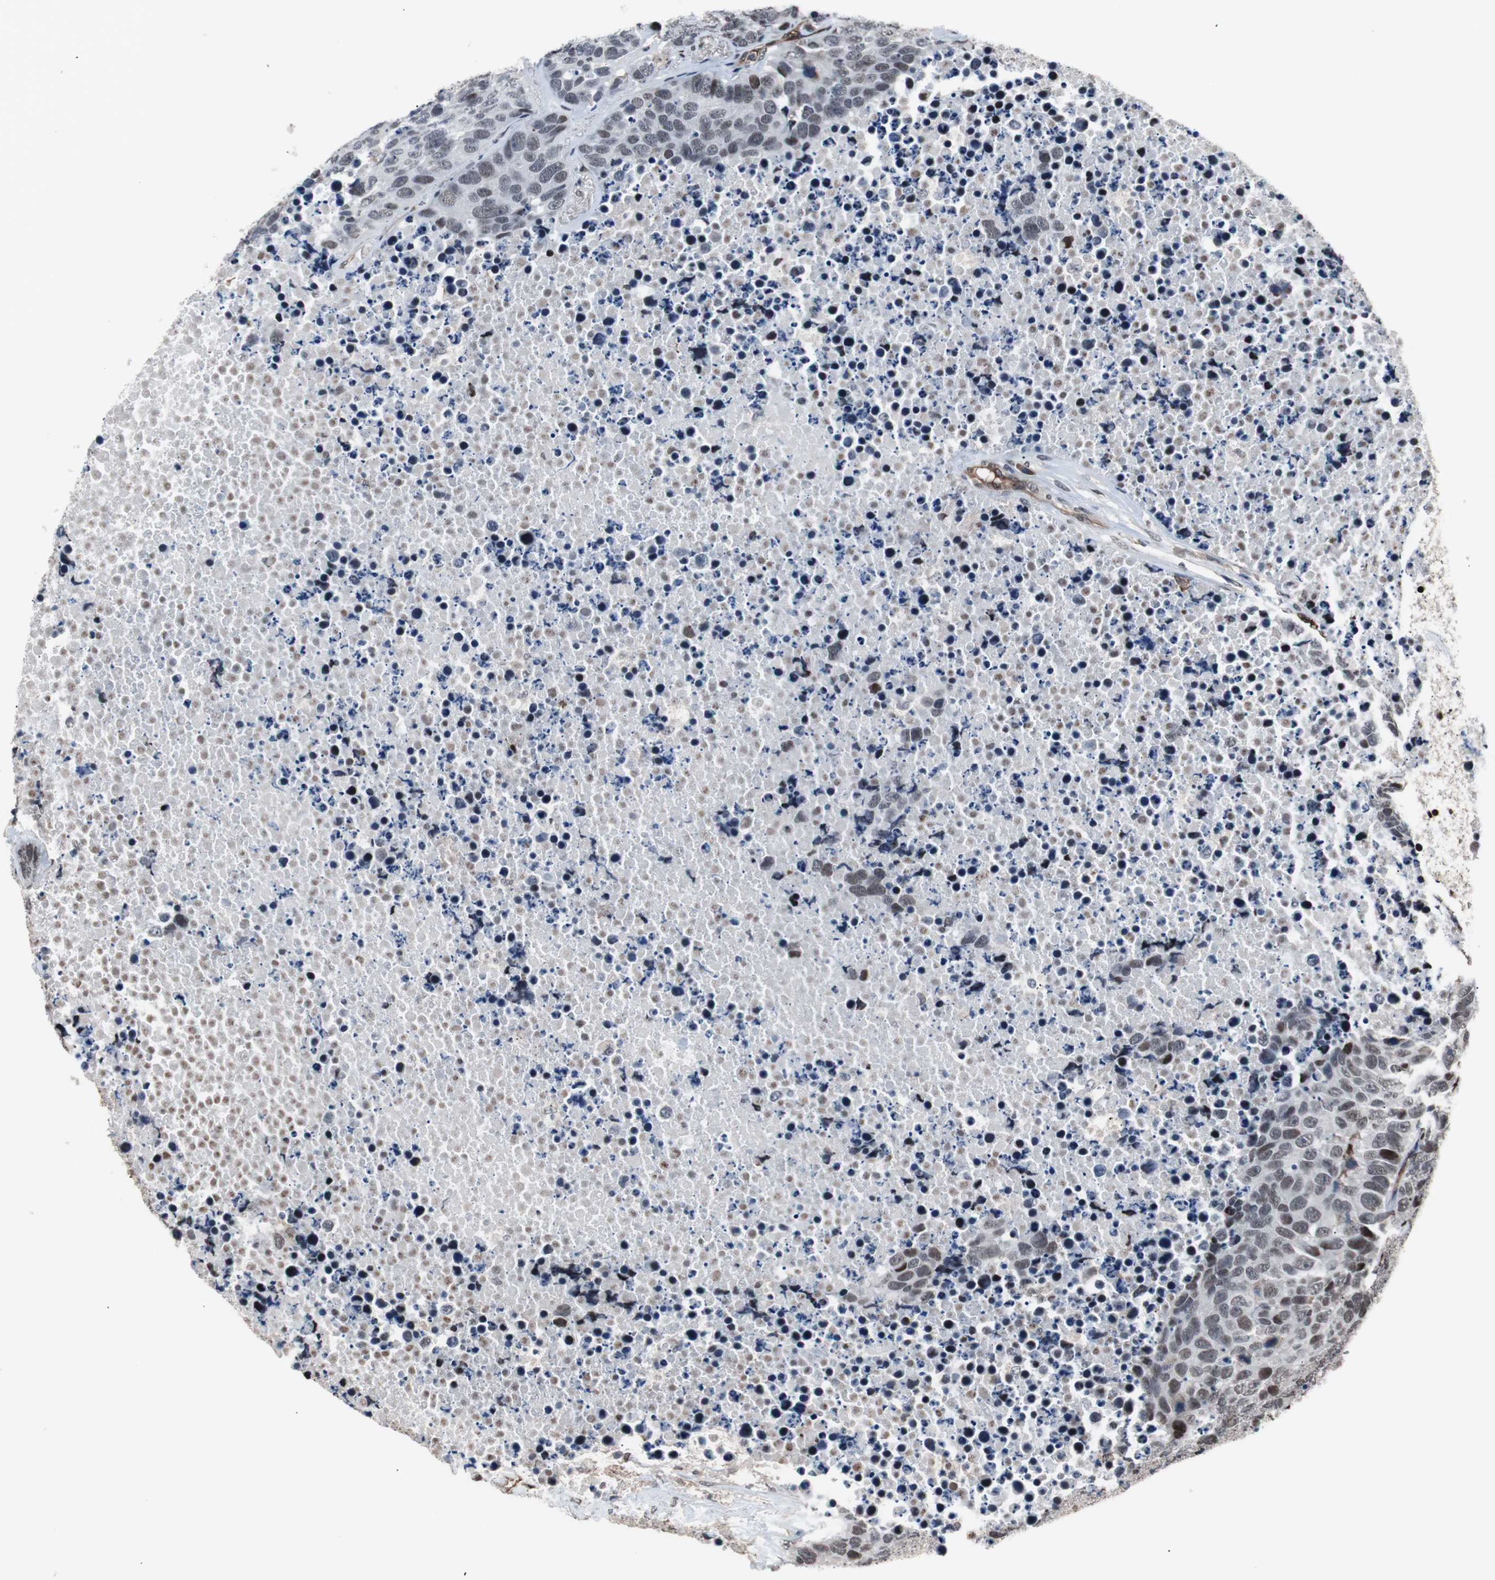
{"staining": {"intensity": "moderate", "quantity": "25%-75%", "location": "nuclear"}, "tissue": "carcinoid", "cell_type": "Tumor cells", "image_type": "cancer", "snomed": [{"axis": "morphology", "description": "Carcinoid, malignant, NOS"}, {"axis": "topography", "description": "Lung"}], "caption": "Brown immunohistochemical staining in carcinoid (malignant) demonstrates moderate nuclear expression in about 25%-75% of tumor cells.", "gene": "POGZ", "patient": {"sex": "male", "age": 60}}